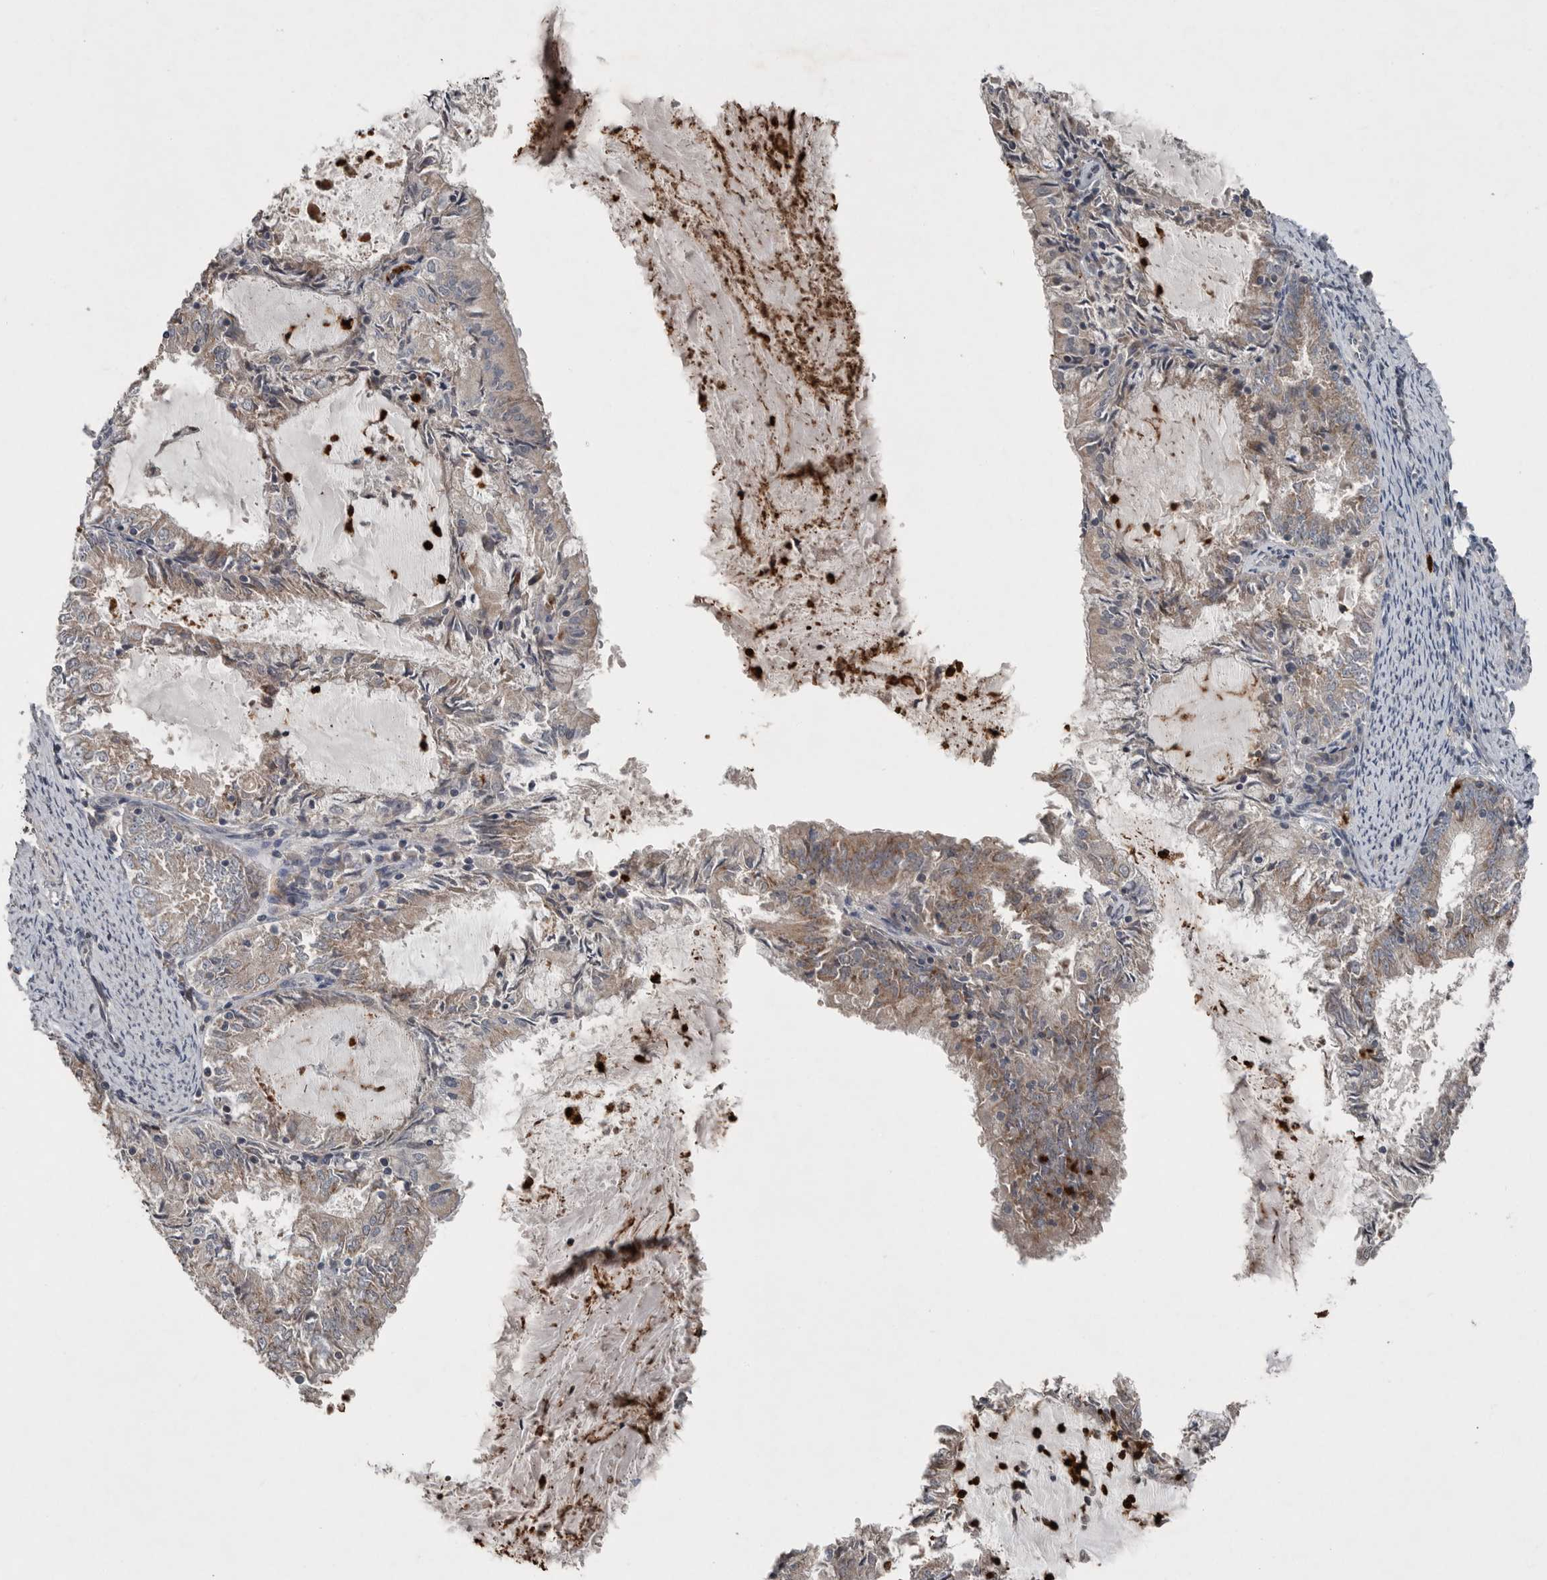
{"staining": {"intensity": "weak", "quantity": ">75%", "location": "cytoplasmic/membranous"}, "tissue": "endometrial cancer", "cell_type": "Tumor cells", "image_type": "cancer", "snomed": [{"axis": "morphology", "description": "Adenocarcinoma, NOS"}, {"axis": "topography", "description": "Endometrium"}], "caption": "IHC of endometrial cancer (adenocarcinoma) shows low levels of weak cytoplasmic/membranous staining in about >75% of tumor cells. The staining was performed using DAB, with brown indicating positive protein expression. Nuclei are stained blue with hematoxylin.", "gene": "SCP2", "patient": {"sex": "female", "age": 57}}